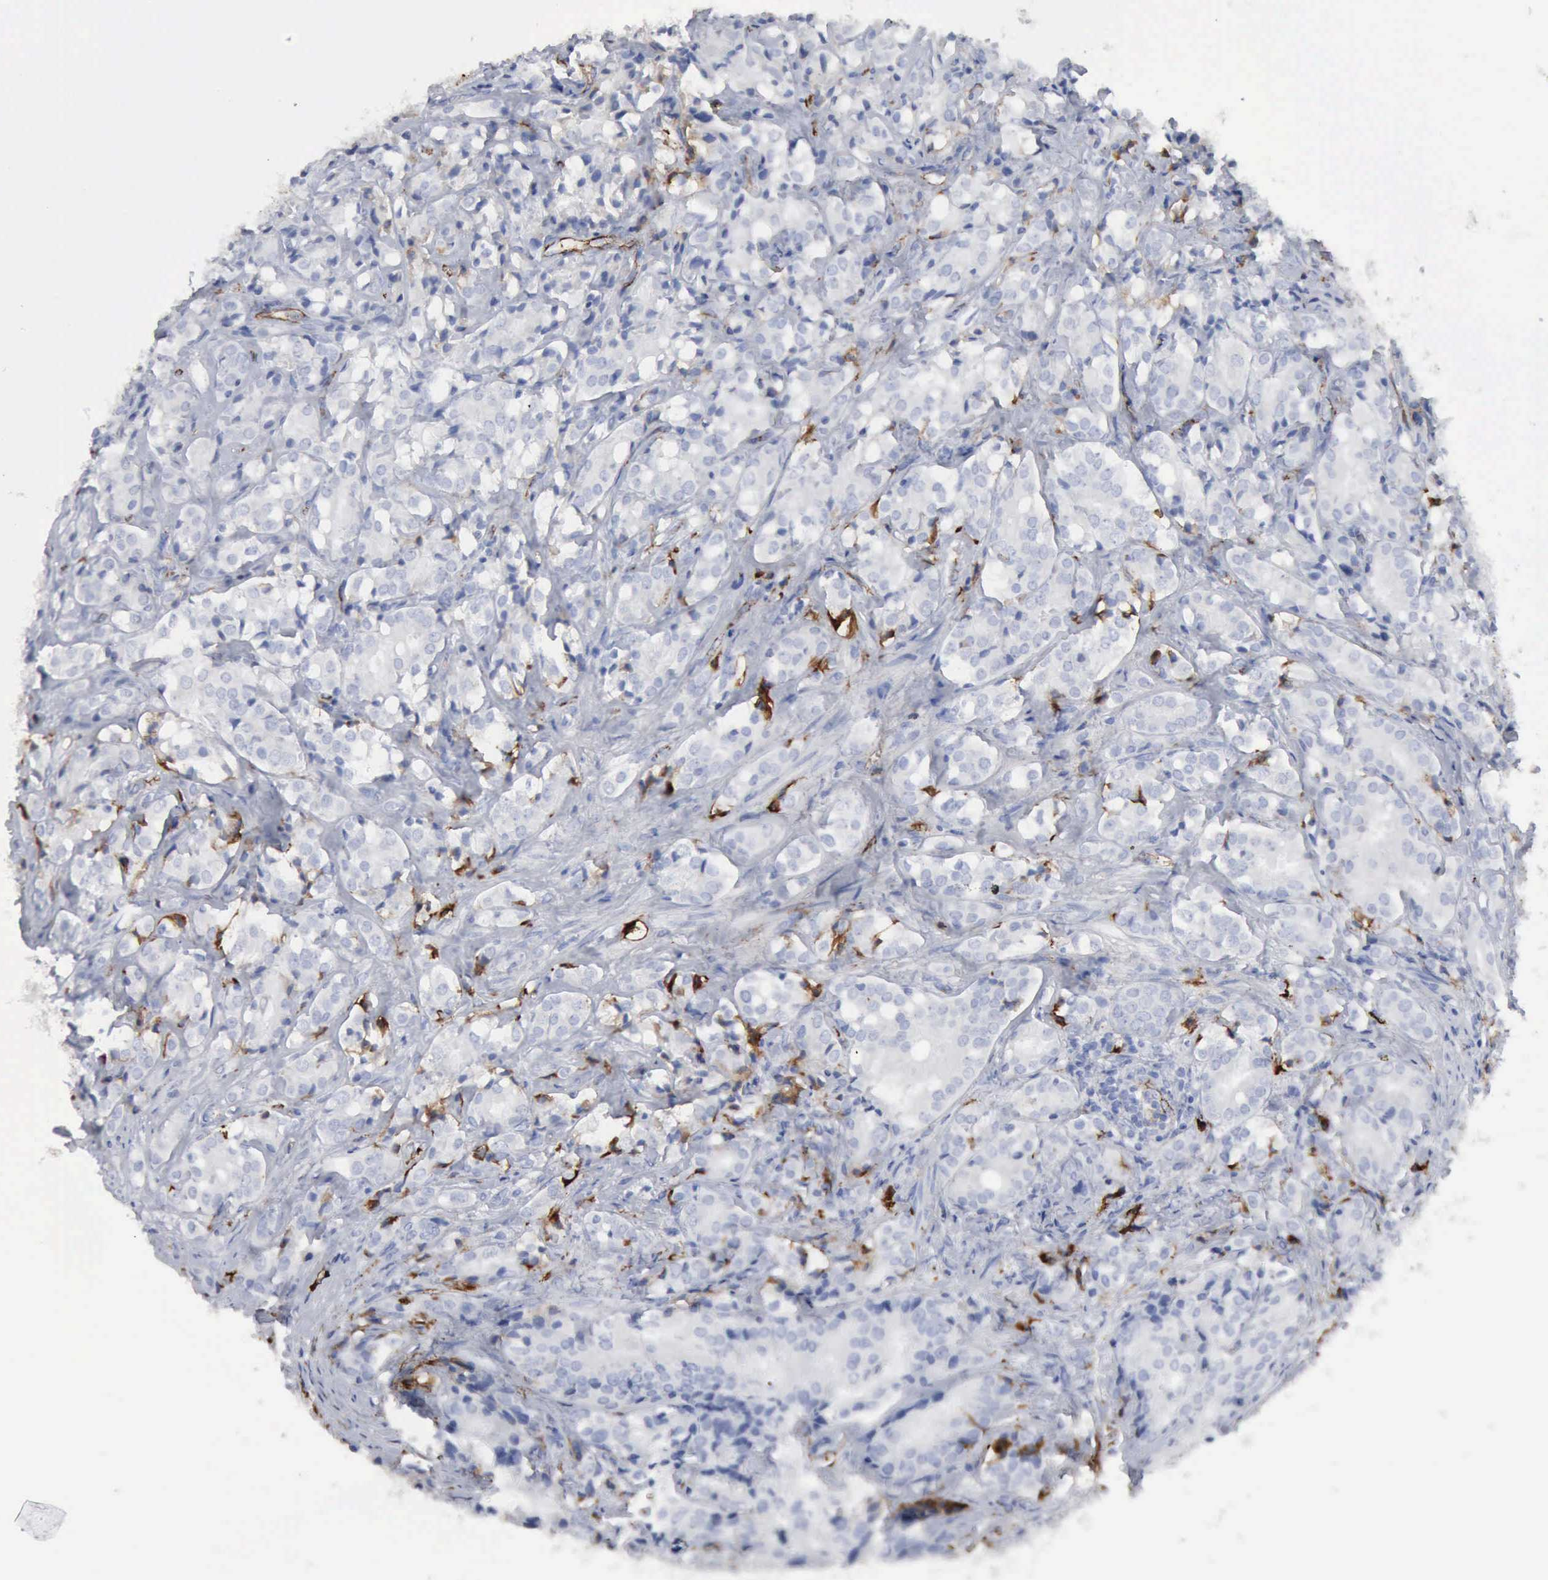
{"staining": {"intensity": "negative", "quantity": "none", "location": "none"}, "tissue": "prostate cancer", "cell_type": "Tumor cells", "image_type": "cancer", "snomed": [{"axis": "morphology", "description": "Adenocarcinoma, High grade"}, {"axis": "topography", "description": "Prostate"}], "caption": "Human prostate cancer (high-grade adenocarcinoma) stained for a protein using immunohistochemistry displays no expression in tumor cells.", "gene": "C4BPA", "patient": {"sex": "male", "age": 68}}